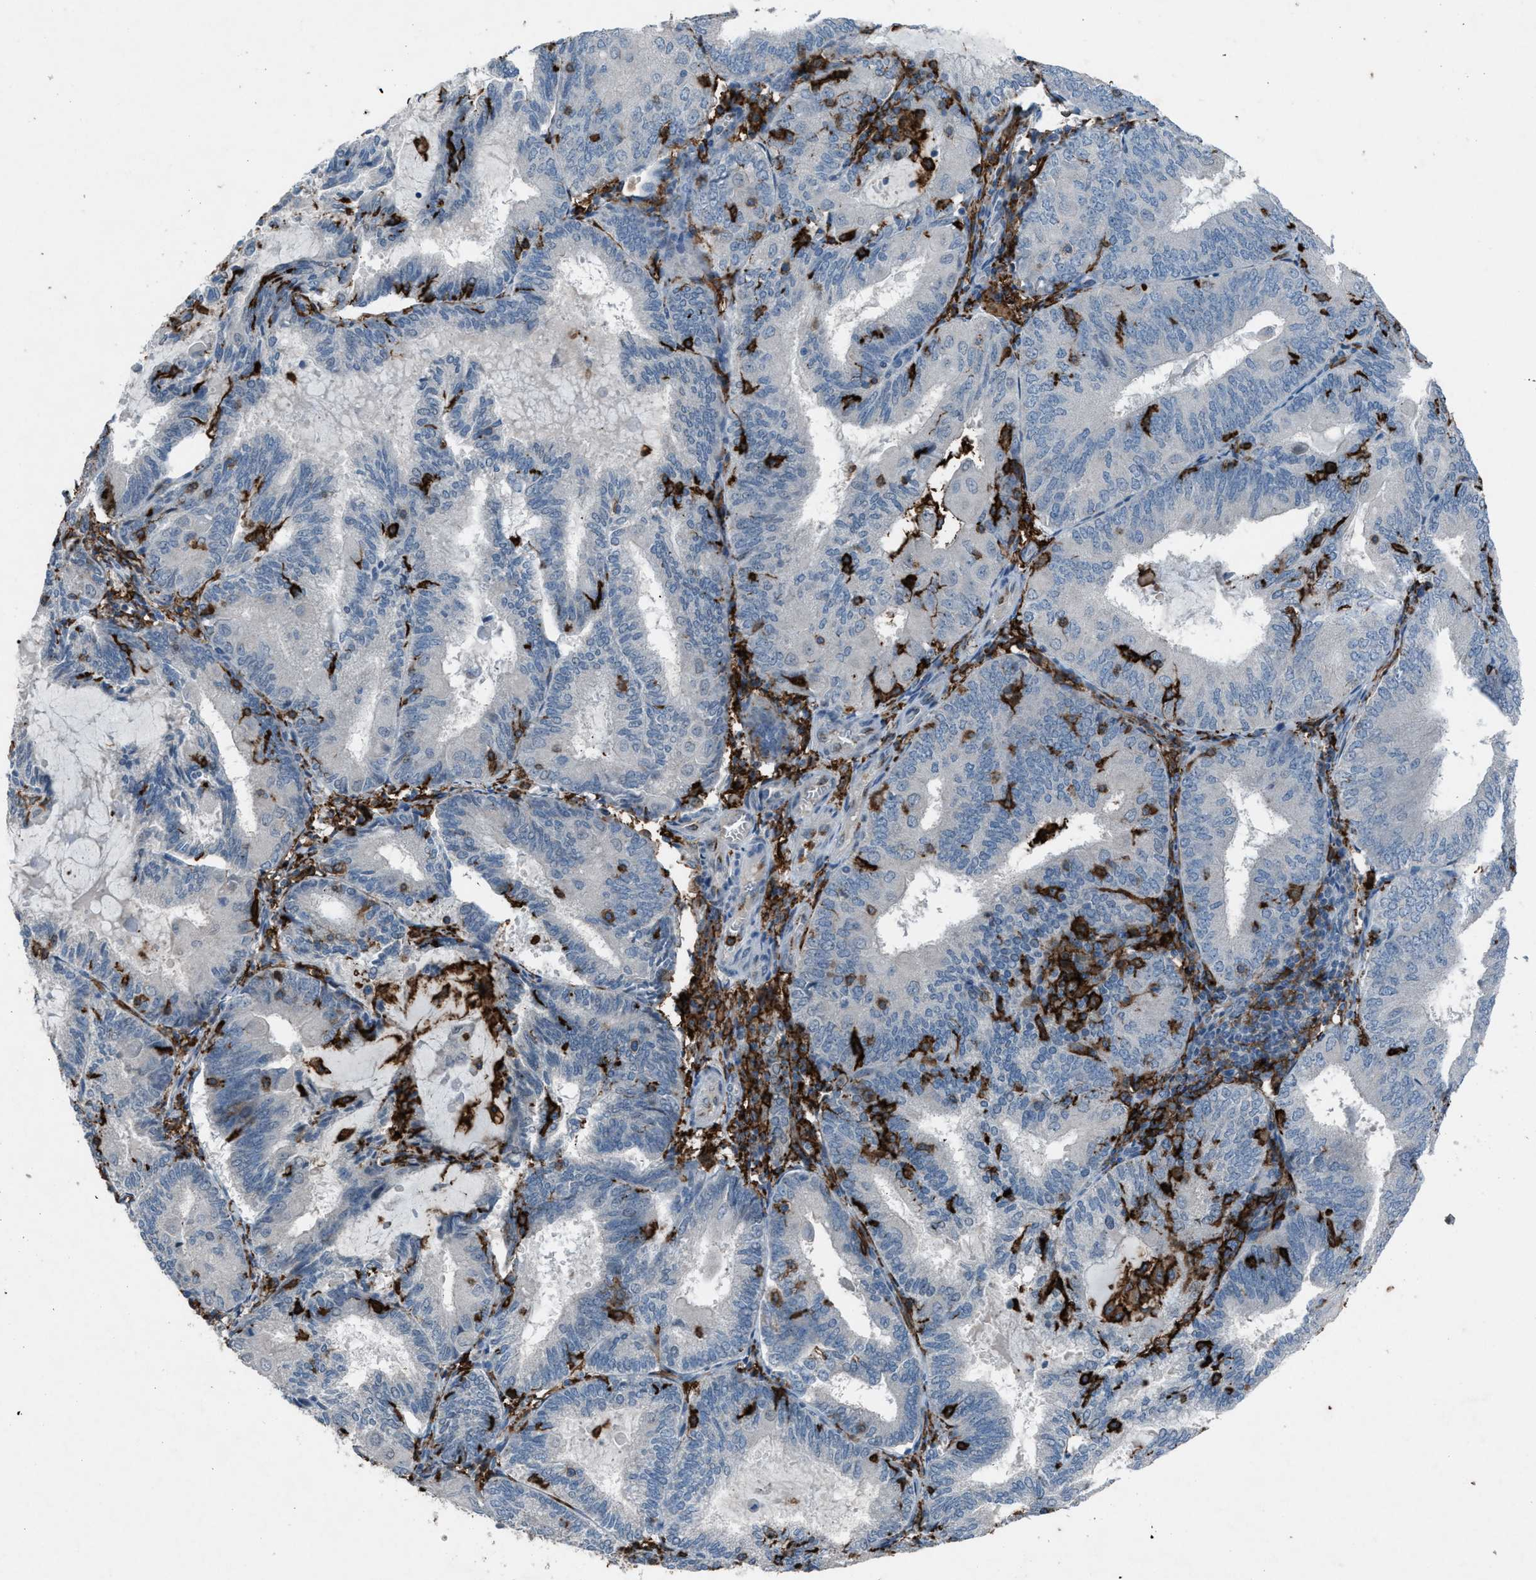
{"staining": {"intensity": "negative", "quantity": "none", "location": "none"}, "tissue": "endometrial cancer", "cell_type": "Tumor cells", "image_type": "cancer", "snomed": [{"axis": "morphology", "description": "Adenocarcinoma, NOS"}, {"axis": "topography", "description": "Endometrium"}], "caption": "Image shows no protein positivity in tumor cells of endometrial cancer (adenocarcinoma) tissue.", "gene": "FCER1G", "patient": {"sex": "female", "age": 81}}